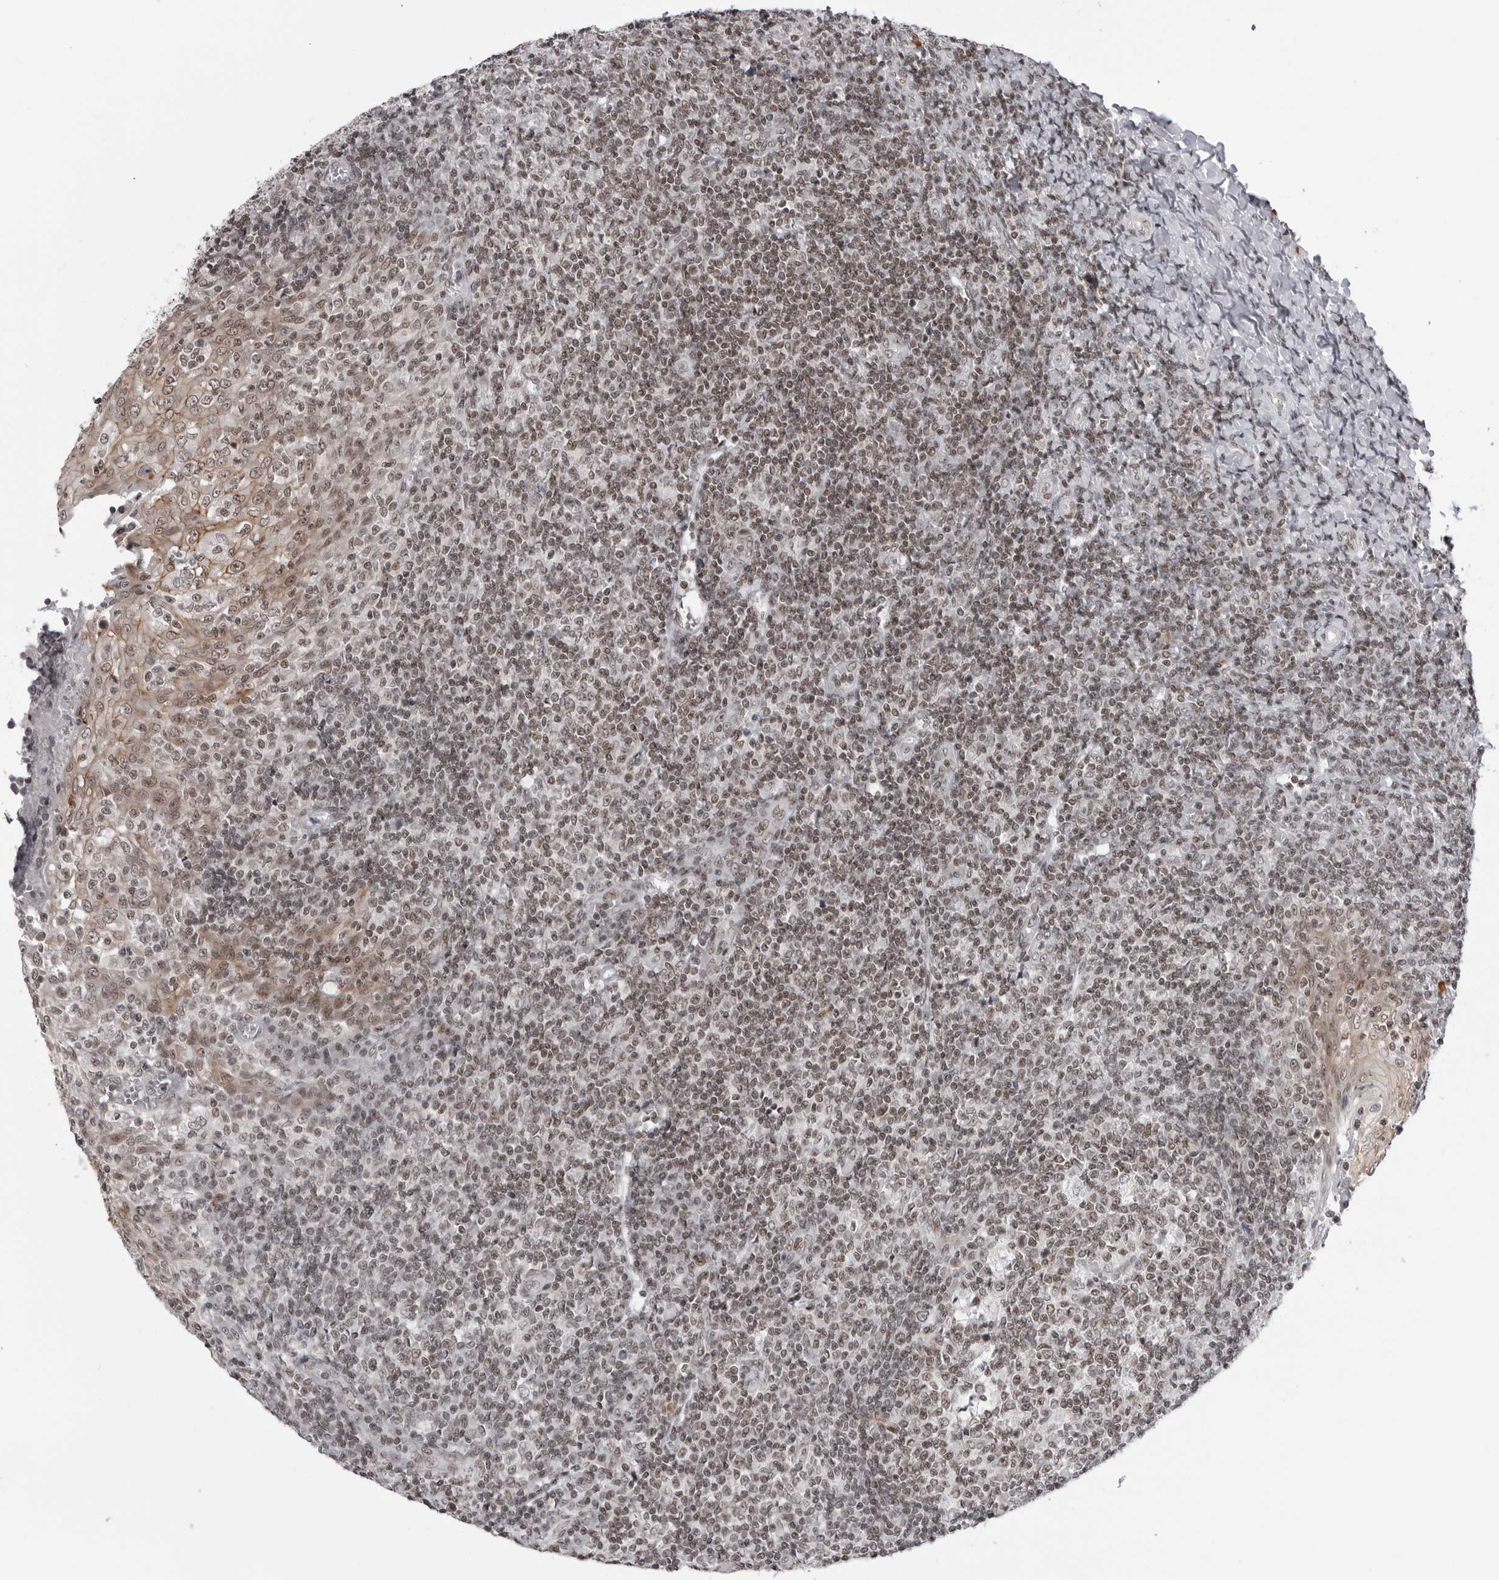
{"staining": {"intensity": "weak", "quantity": "25%-75%", "location": "nuclear"}, "tissue": "tonsil", "cell_type": "Germinal center cells", "image_type": "normal", "snomed": [{"axis": "morphology", "description": "Normal tissue, NOS"}, {"axis": "topography", "description": "Tonsil"}], "caption": "Protein staining of normal tonsil displays weak nuclear expression in about 25%-75% of germinal center cells. The protein of interest is shown in brown color, while the nuclei are stained blue.", "gene": "TRIM66", "patient": {"sex": "female", "age": 19}}